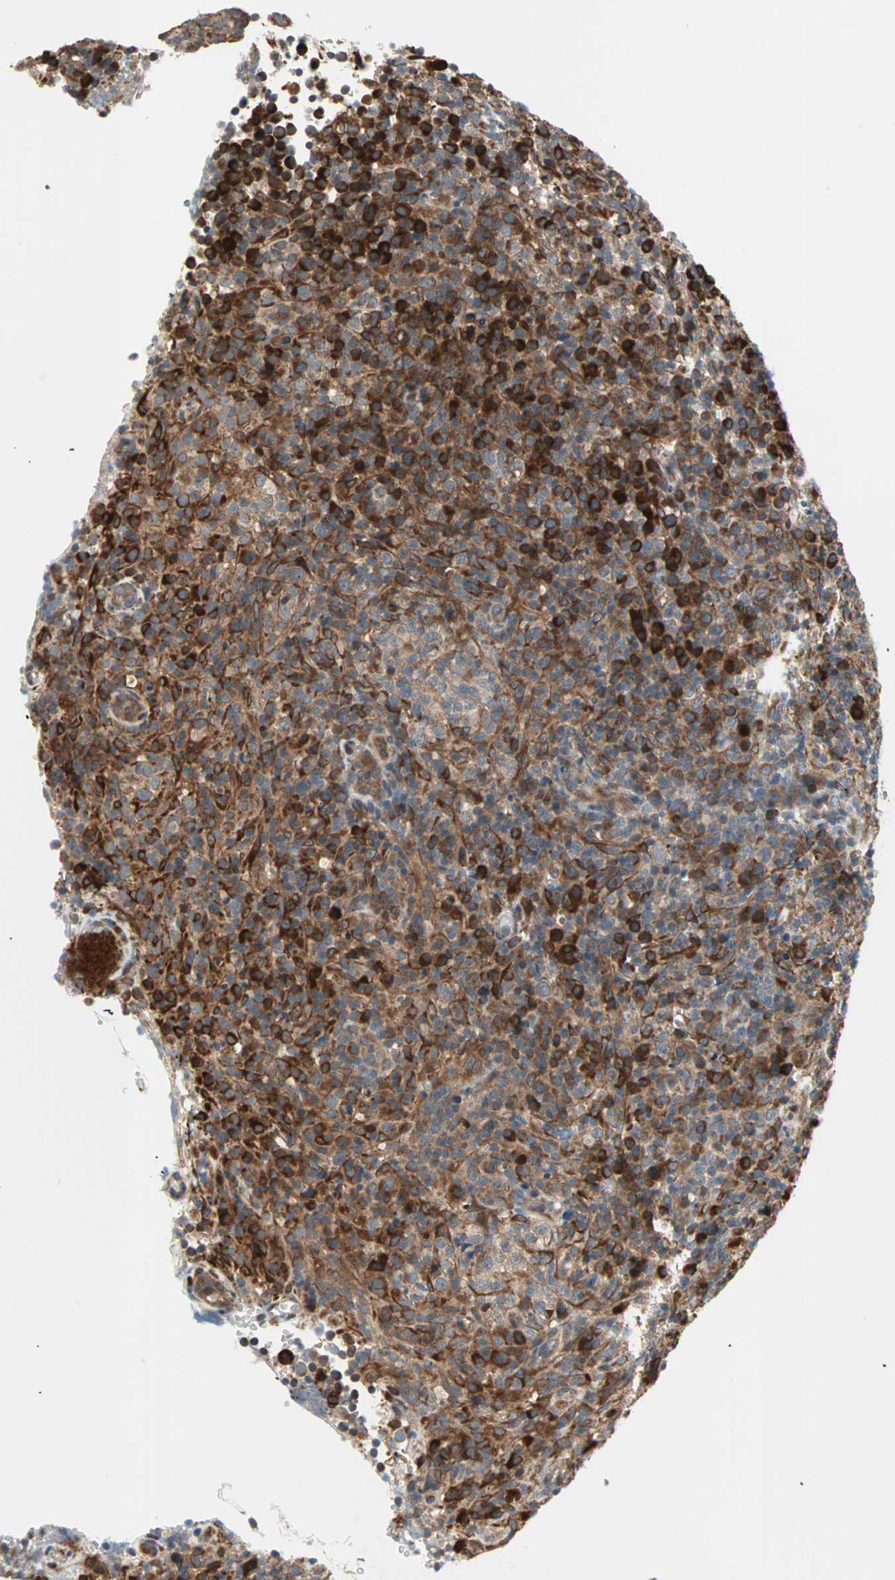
{"staining": {"intensity": "moderate", "quantity": ">75%", "location": "cytoplasmic/membranous"}, "tissue": "lymphoma", "cell_type": "Tumor cells", "image_type": "cancer", "snomed": [{"axis": "morphology", "description": "Malignant lymphoma, non-Hodgkin's type, High grade"}, {"axis": "topography", "description": "Lymph node"}], "caption": "High-grade malignant lymphoma, non-Hodgkin's type stained with immunohistochemistry (IHC) exhibits moderate cytoplasmic/membranous staining in about >75% of tumor cells. Using DAB (3,3'-diaminobenzidine) (brown) and hematoxylin (blue) stains, captured at high magnification using brightfield microscopy.", "gene": "SAR1A", "patient": {"sex": "female", "age": 76}}